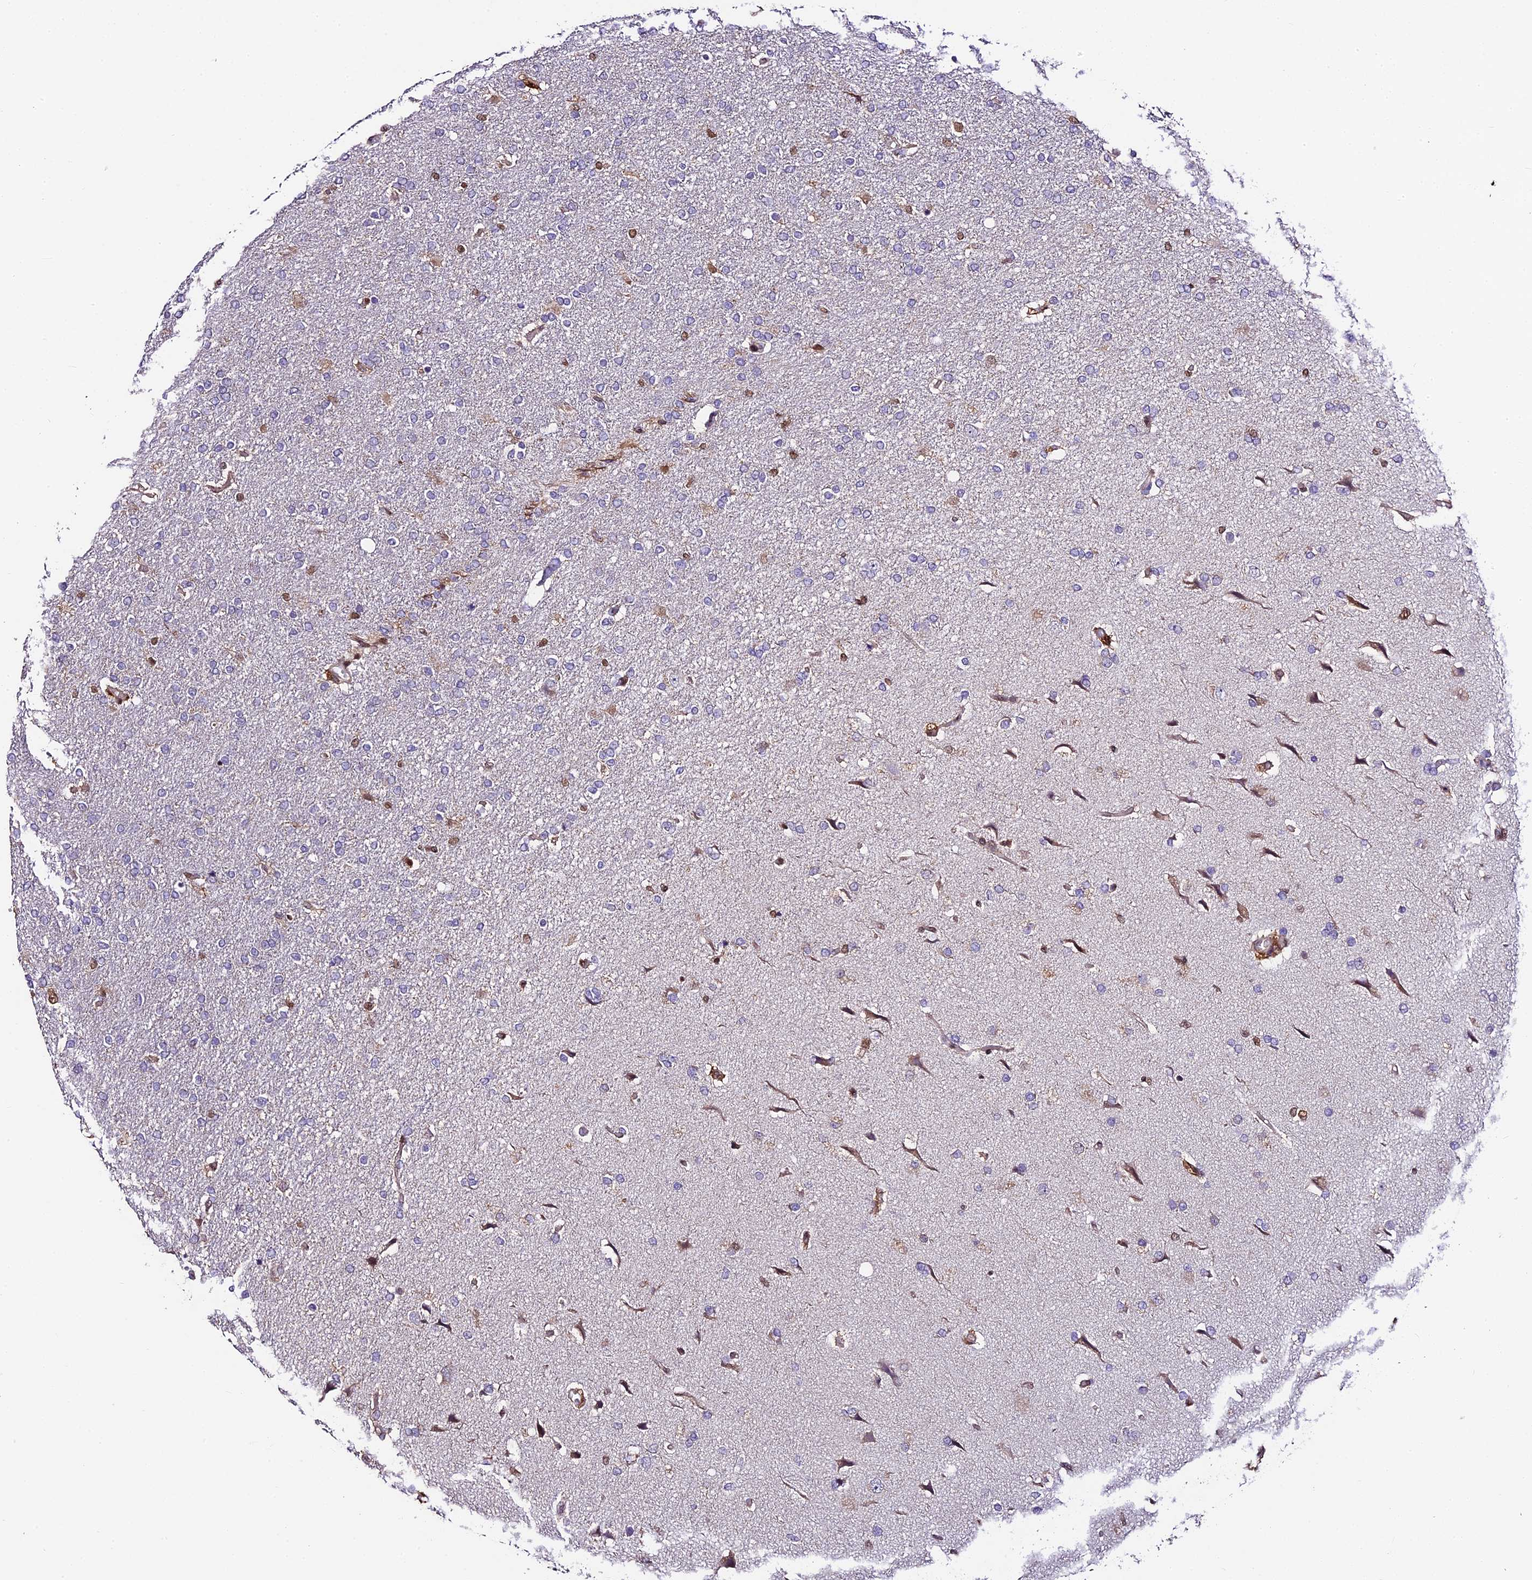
{"staining": {"intensity": "moderate", "quantity": "<25%", "location": "nuclear"}, "tissue": "glioma", "cell_type": "Tumor cells", "image_type": "cancer", "snomed": [{"axis": "morphology", "description": "Glioma, malignant, High grade"}, {"axis": "topography", "description": "Brain"}], "caption": "Glioma stained with DAB immunohistochemistry shows low levels of moderate nuclear expression in approximately <25% of tumor cells.", "gene": "TRIM22", "patient": {"sex": "male", "age": 72}}